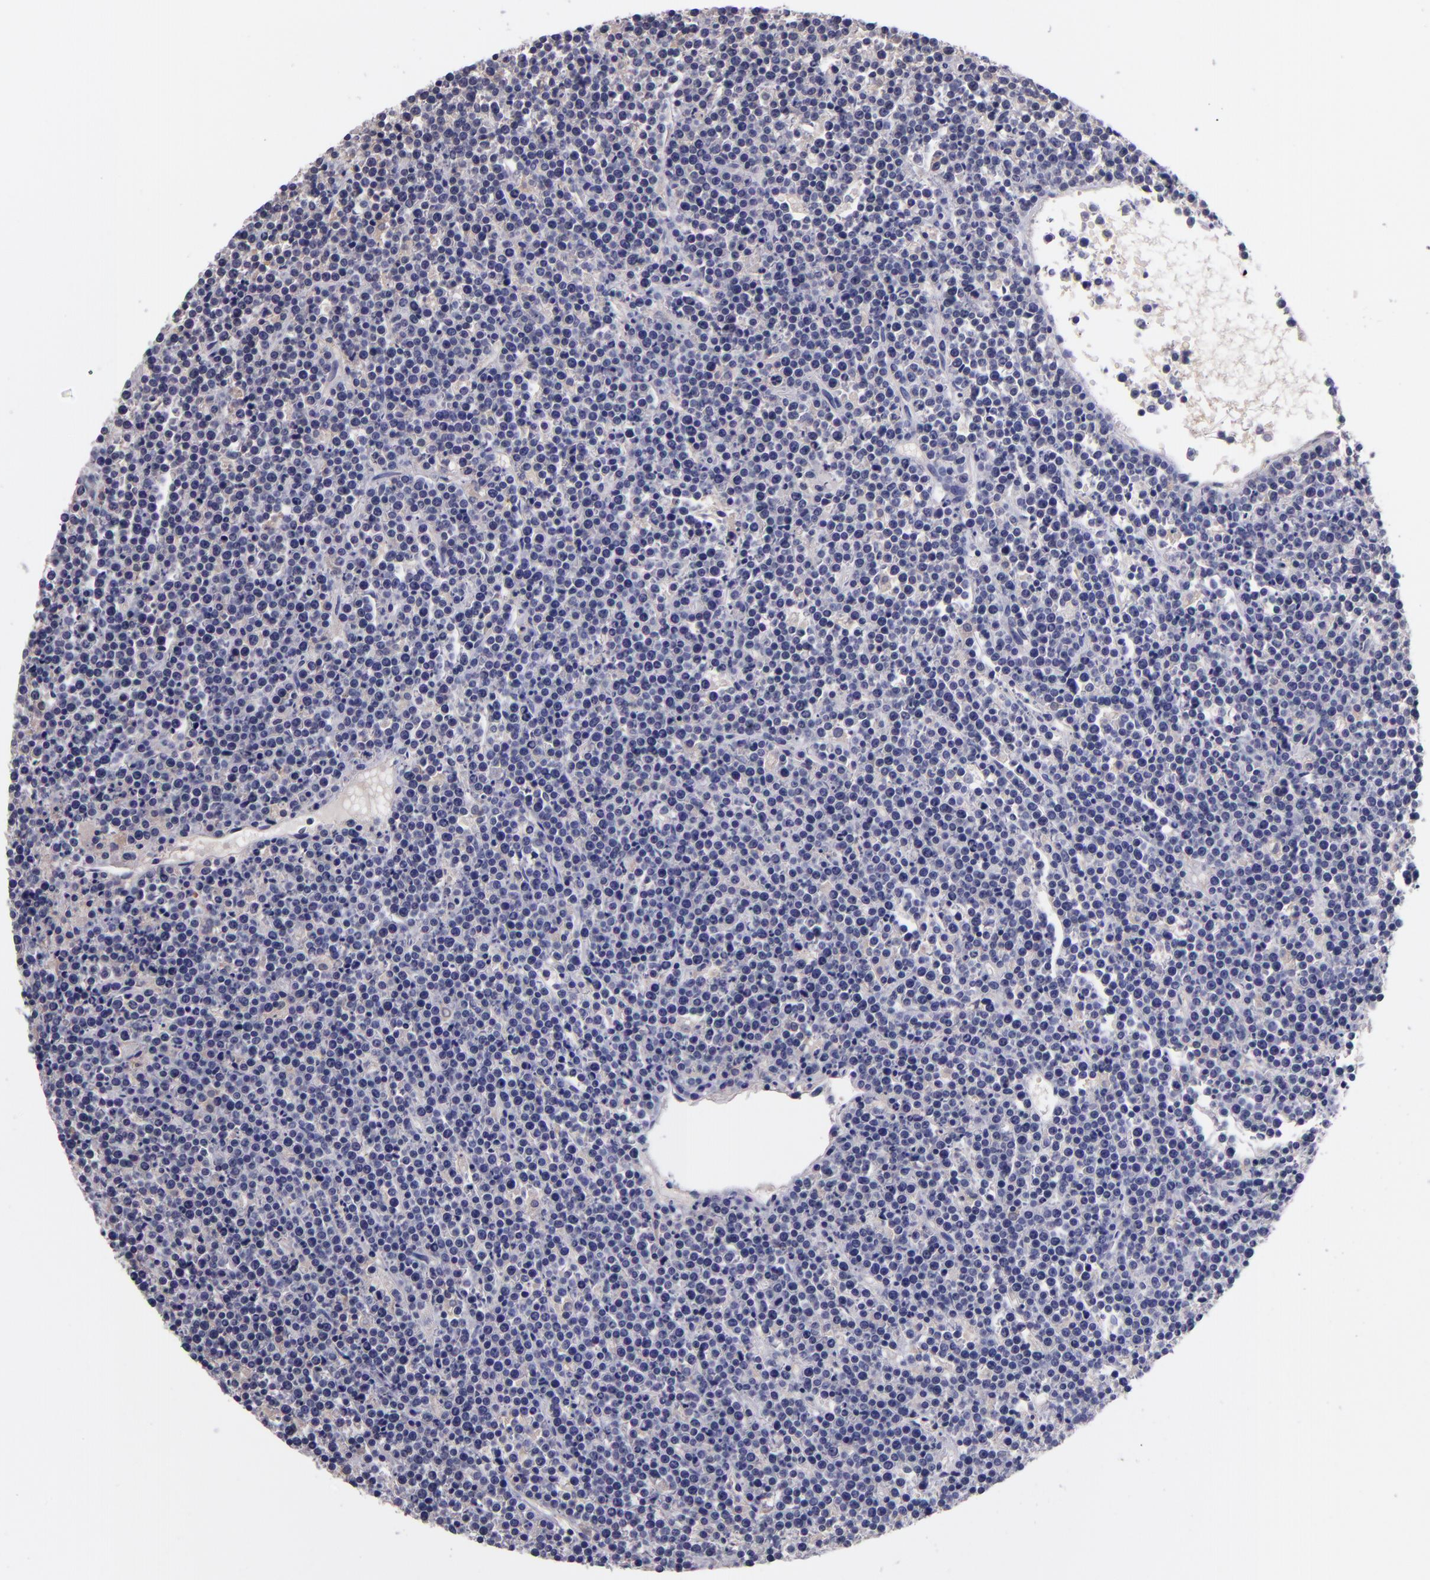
{"staining": {"intensity": "negative", "quantity": "none", "location": "none"}, "tissue": "lymphoma", "cell_type": "Tumor cells", "image_type": "cancer", "snomed": [{"axis": "morphology", "description": "Malignant lymphoma, non-Hodgkin's type, High grade"}, {"axis": "topography", "description": "Ovary"}], "caption": "Human lymphoma stained for a protein using immunohistochemistry (IHC) reveals no positivity in tumor cells.", "gene": "RBP4", "patient": {"sex": "female", "age": 56}}